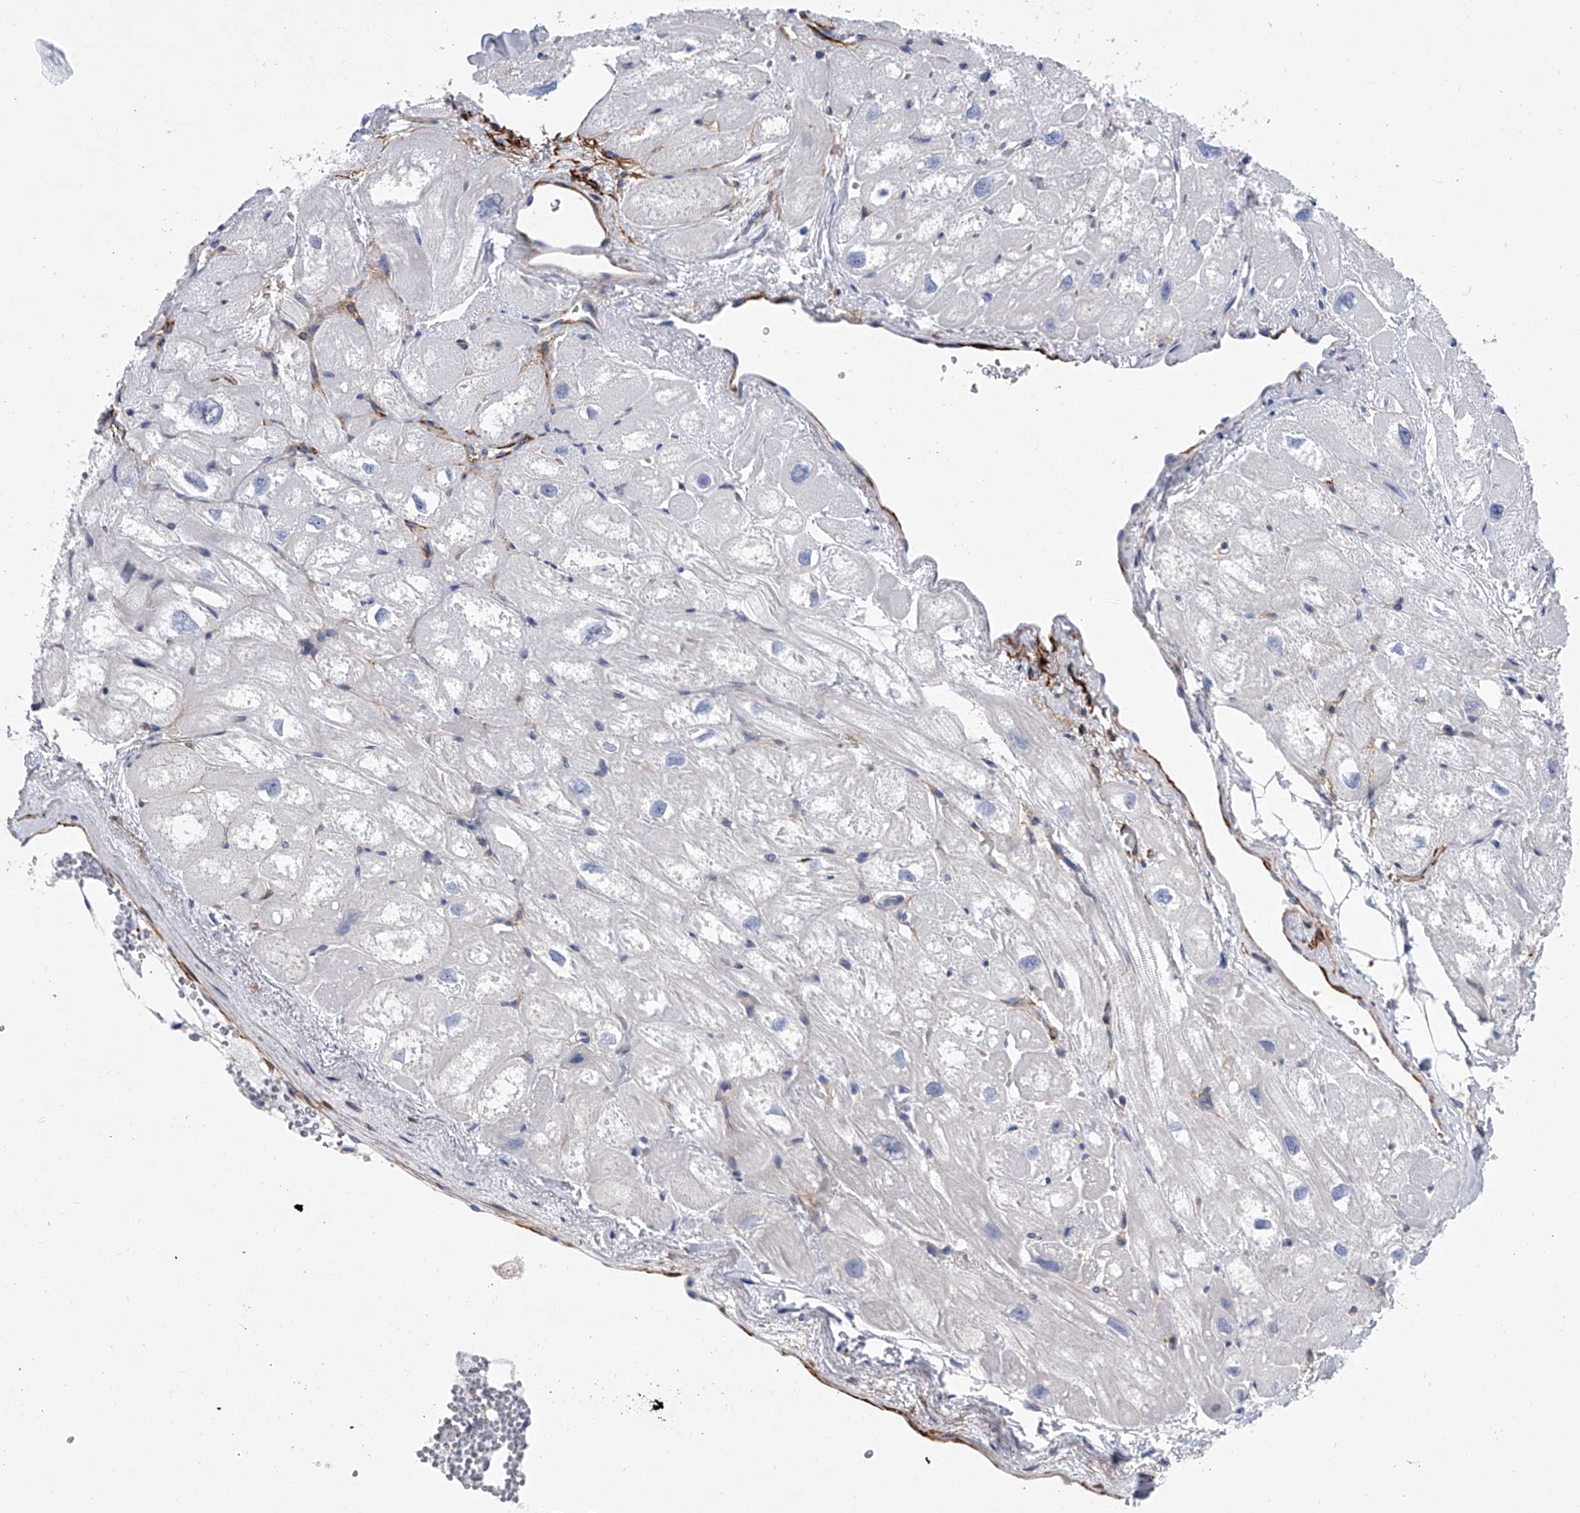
{"staining": {"intensity": "negative", "quantity": "none", "location": "none"}, "tissue": "heart muscle", "cell_type": "Cardiomyocytes", "image_type": "normal", "snomed": [{"axis": "morphology", "description": "Normal tissue, NOS"}, {"axis": "topography", "description": "Heart"}], "caption": "Immunohistochemistry (IHC) of benign heart muscle demonstrates no expression in cardiomyocytes. (Stains: DAB immunohistochemistry (IHC) with hematoxylin counter stain, Microscopy: brightfield microscopy at high magnification).", "gene": "ALG14", "patient": {"sex": "male", "age": 50}}